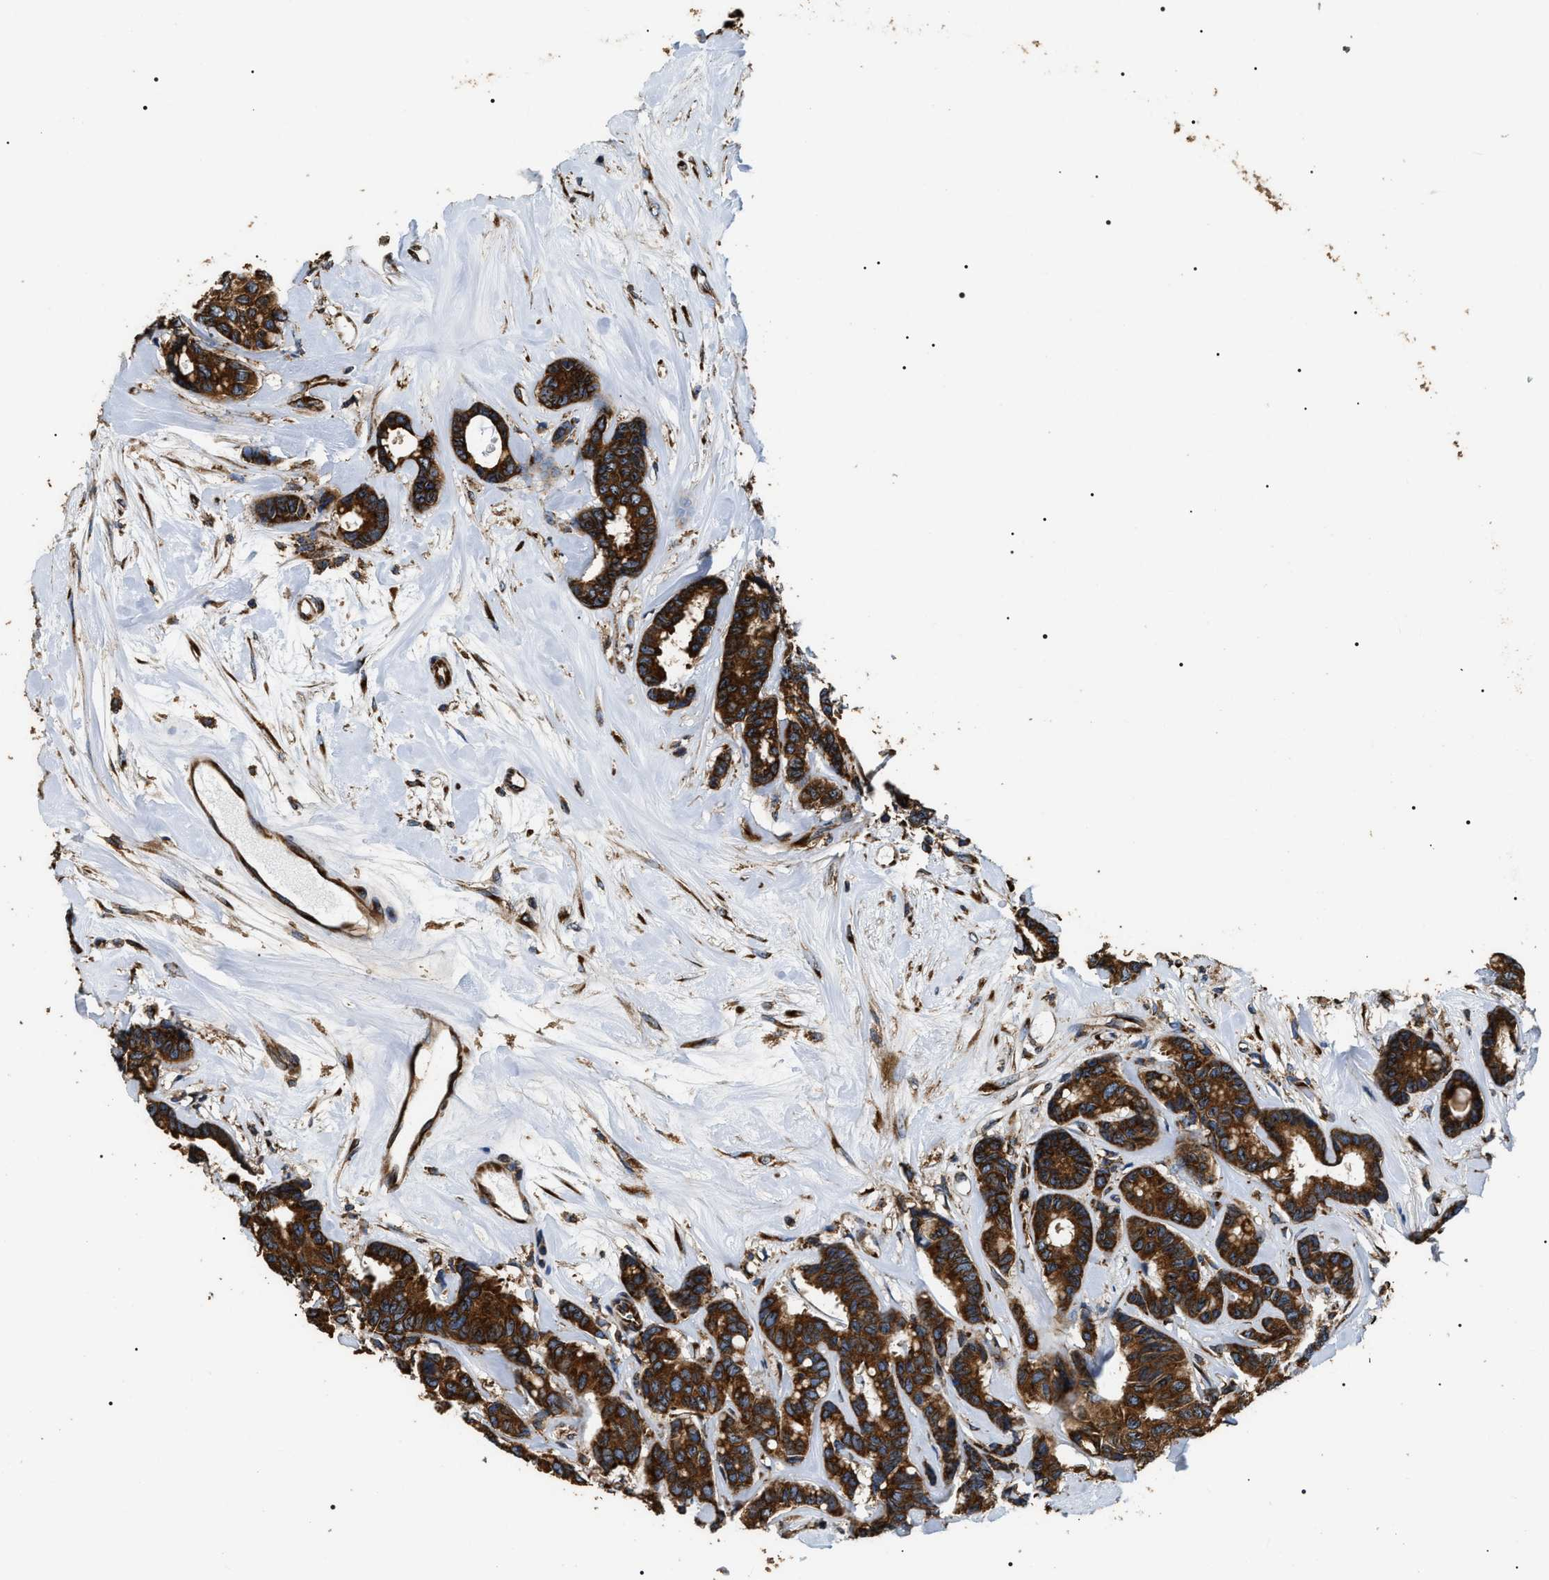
{"staining": {"intensity": "strong", "quantity": ">75%", "location": "cytoplasmic/membranous"}, "tissue": "breast cancer", "cell_type": "Tumor cells", "image_type": "cancer", "snomed": [{"axis": "morphology", "description": "Duct carcinoma"}, {"axis": "topography", "description": "Breast"}], "caption": "Immunohistochemistry histopathology image of neoplastic tissue: invasive ductal carcinoma (breast) stained using IHC demonstrates high levels of strong protein expression localized specifically in the cytoplasmic/membranous of tumor cells, appearing as a cytoplasmic/membranous brown color.", "gene": "KTN1", "patient": {"sex": "female", "age": 87}}